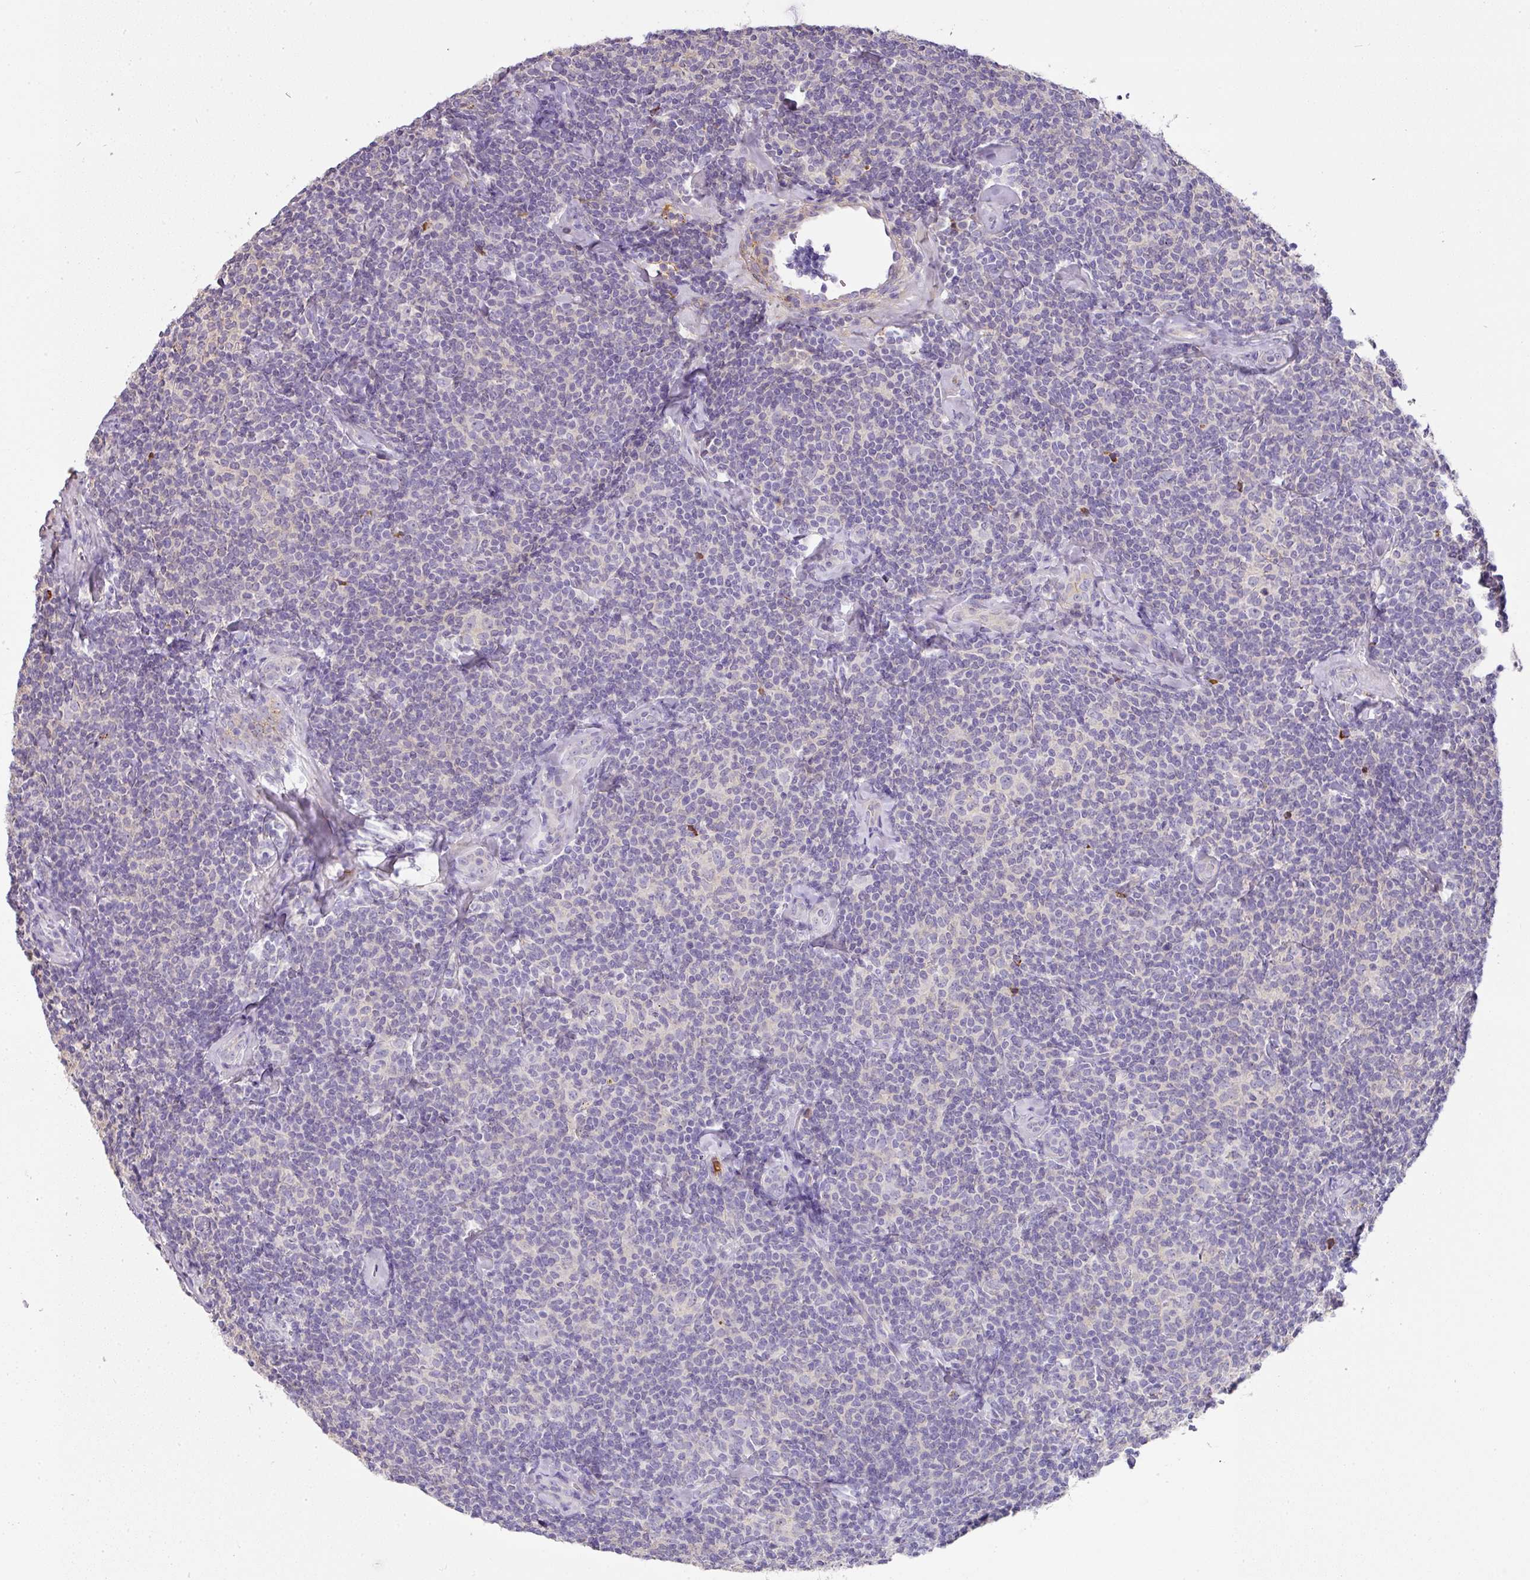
{"staining": {"intensity": "negative", "quantity": "none", "location": "none"}, "tissue": "lymphoma", "cell_type": "Tumor cells", "image_type": "cancer", "snomed": [{"axis": "morphology", "description": "Malignant lymphoma, non-Hodgkin's type, Low grade"}, {"axis": "topography", "description": "Lymph node"}], "caption": "Tumor cells are negative for brown protein staining in low-grade malignant lymphoma, non-Hodgkin's type.", "gene": "CCZ1", "patient": {"sex": "female", "age": 56}}